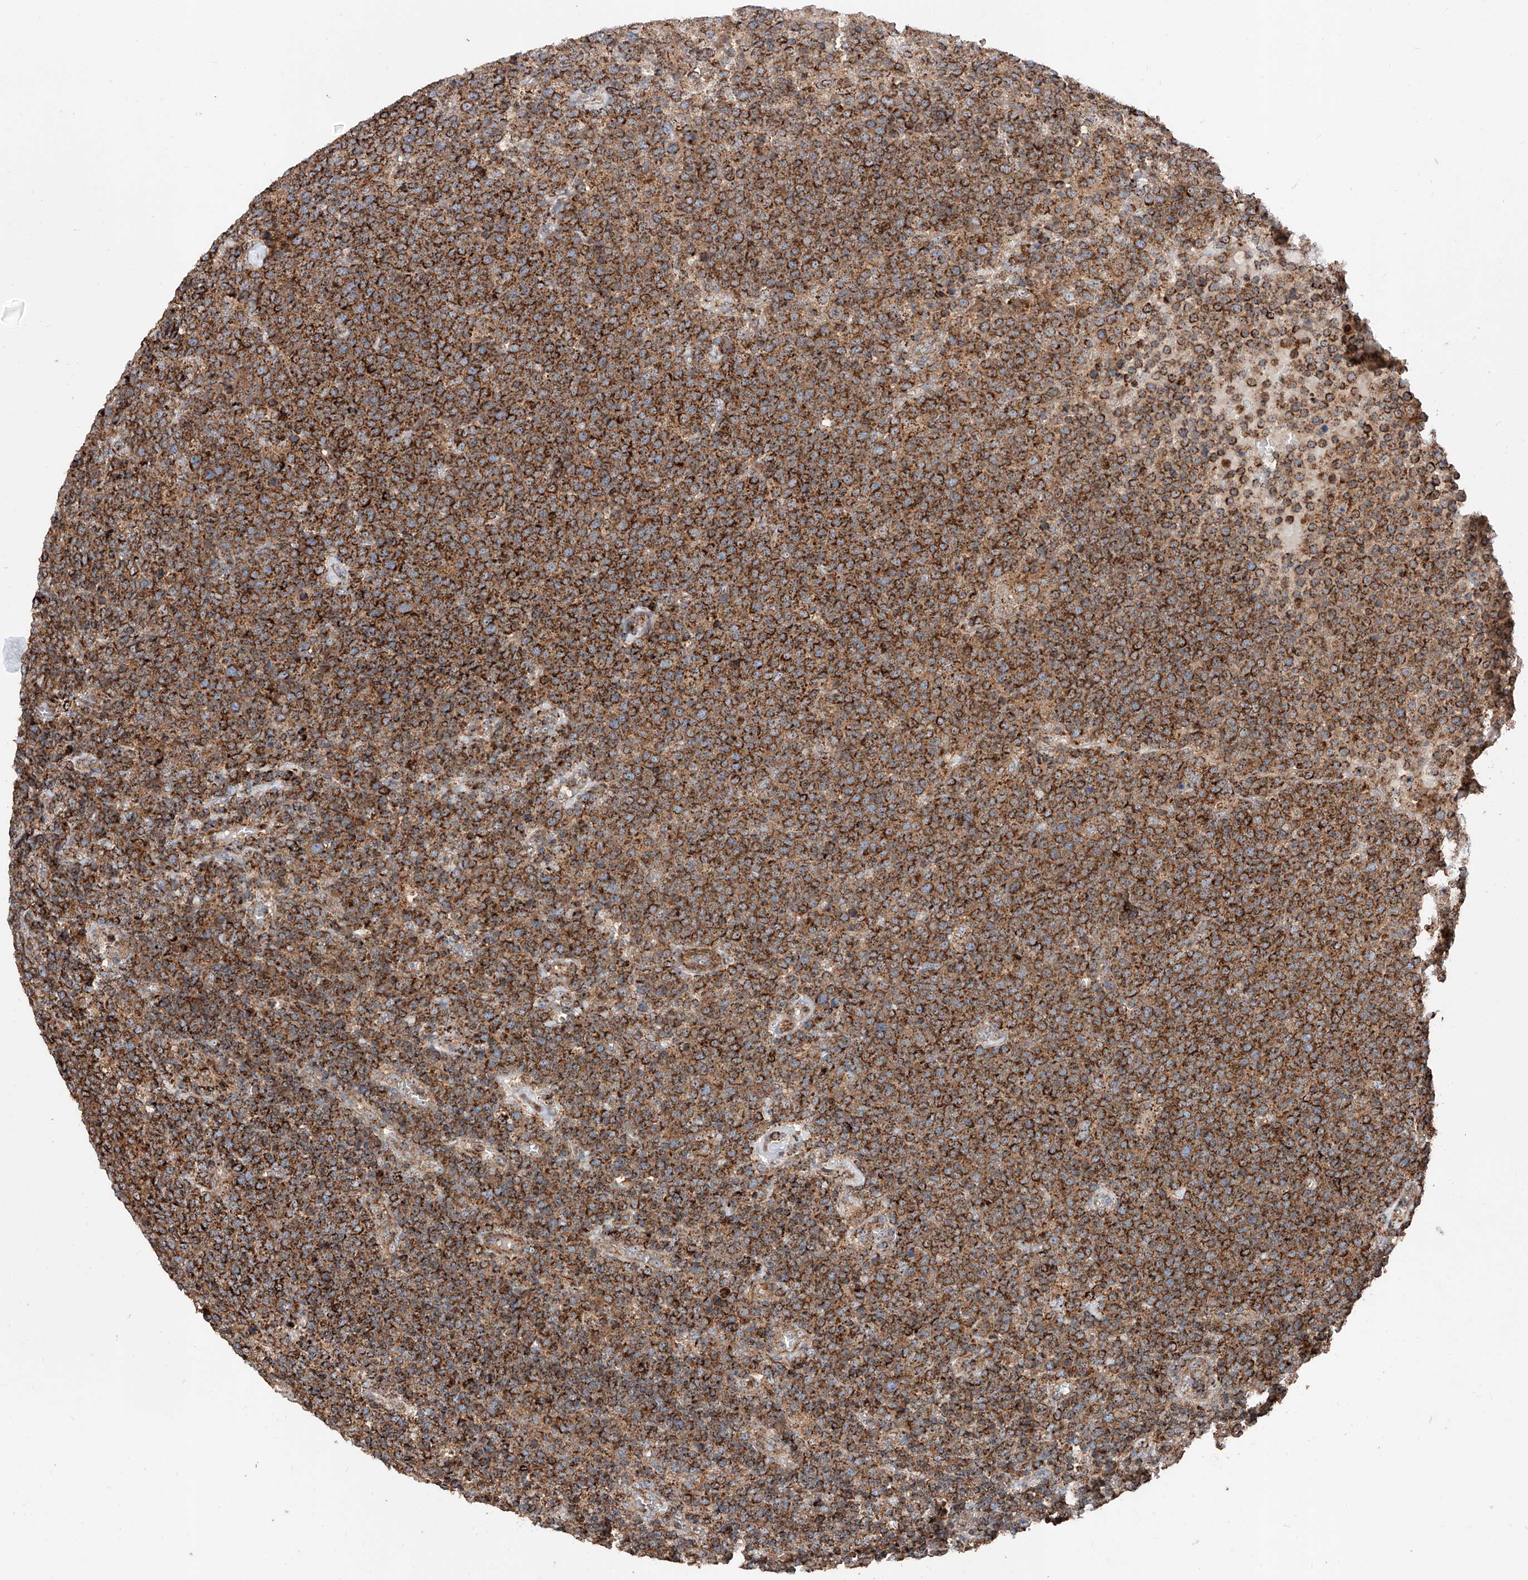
{"staining": {"intensity": "strong", "quantity": ">75%", "location": "cytoplasmic/membranous"}, "tissue": "lymphoma", "cell_type": "Tumor cells", "image_type": "cancer", "snomed": [{"axis": "morphology", "description": "Malignant lymphoma, non-Hodgkin's type, High grade"}, {"axis": "topography", "description": "Lymph node"}], "caption": "Strong cytoplasmic/membranous staining for a protein is appreciated in about >75% of tumor cells of lymphoma using immunohistochemistry.", "gene": "PISD", "patient": {"sex": "male", "age": 61}}